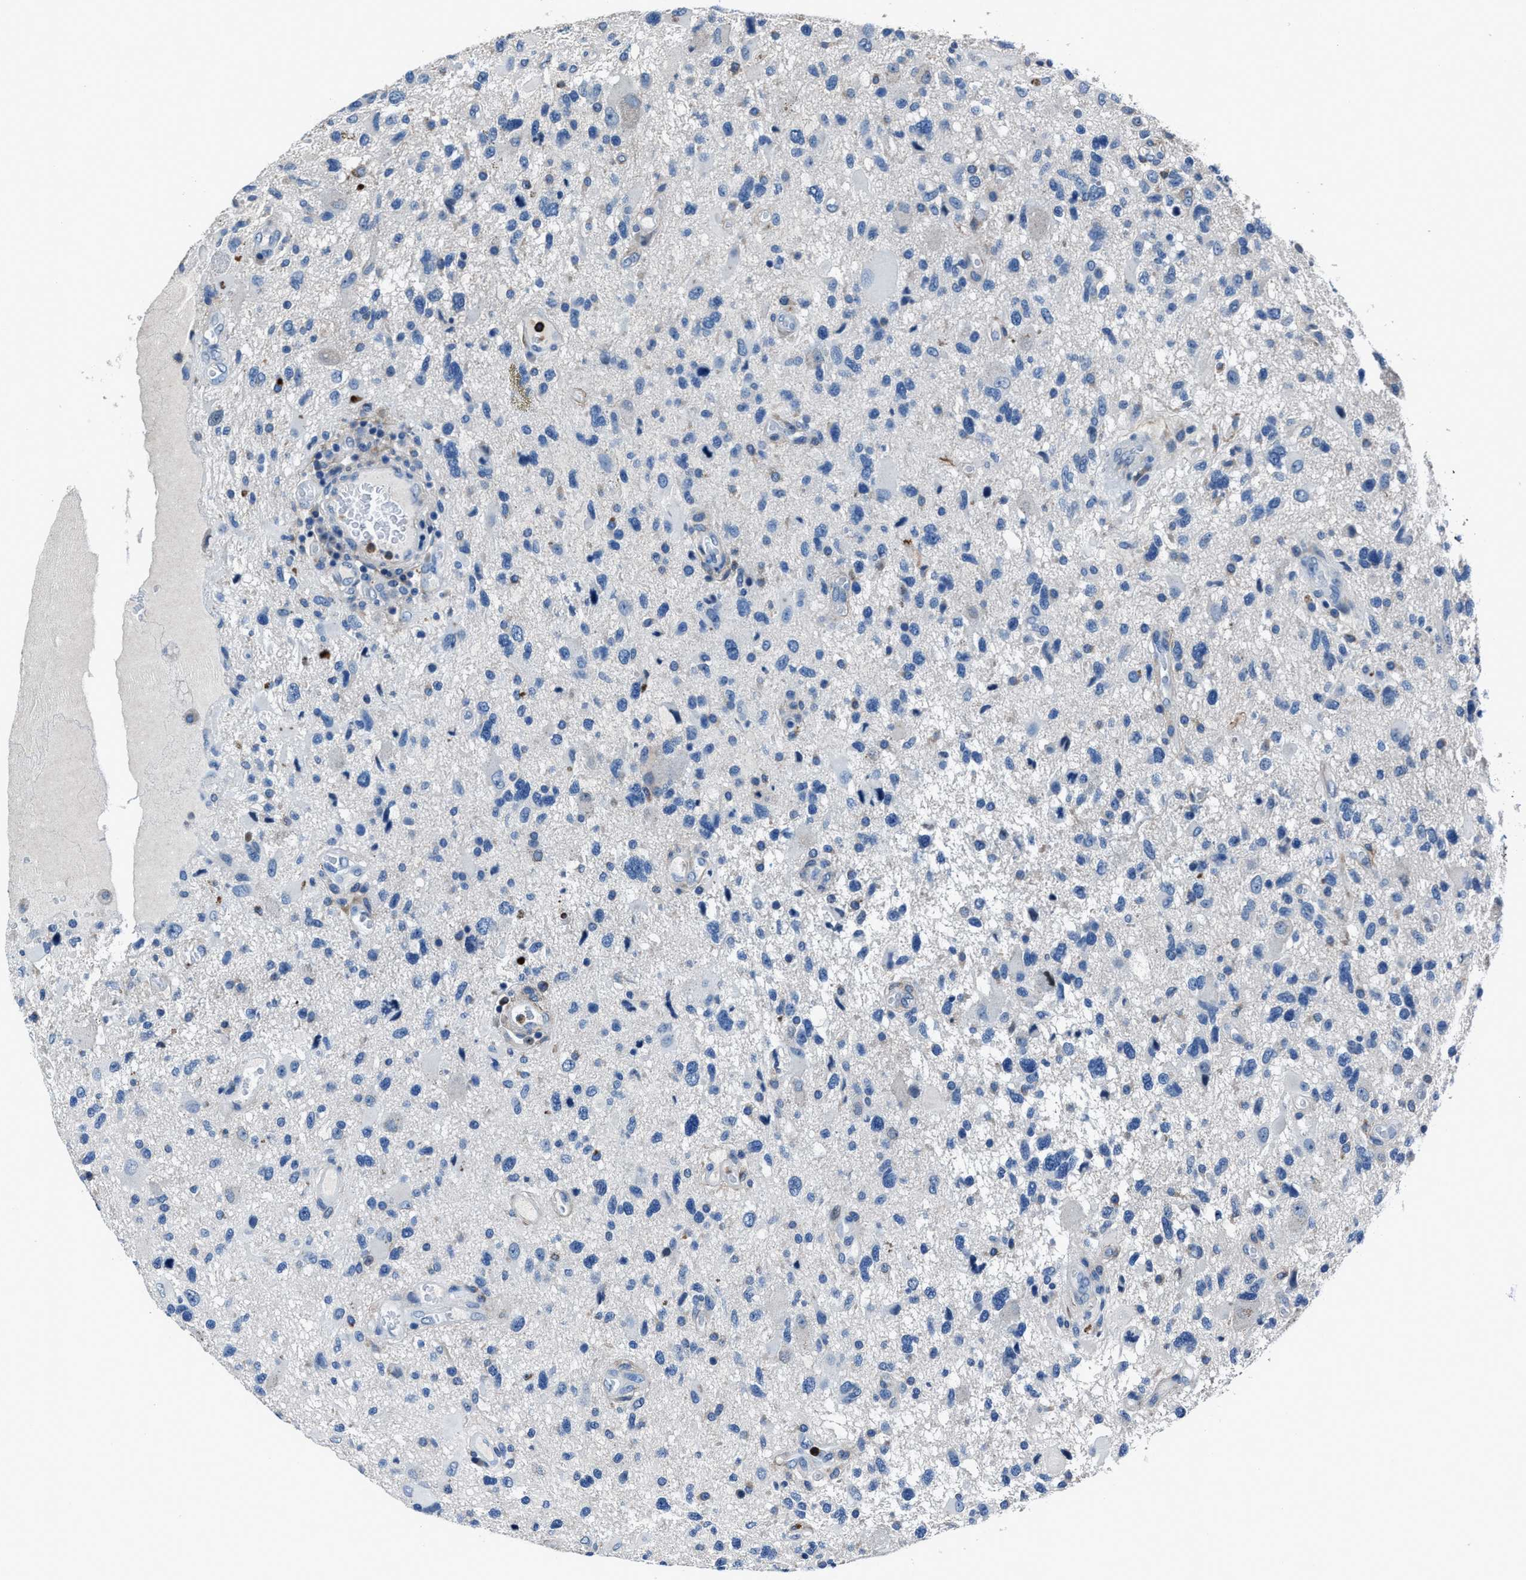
{"staining": {"intensity": "negative", "quantity": "none", "location": "none"}, "tissue": "glioma", "cell_type": "Tumor cells", "image_type": "cancer", "snomed": [{"axis": "morphology", "description": "Glioma, malignant, High grade"}, {"axis": "topography", "description": "Brain"}], "caption": "Human glioma stained for a protein using IHC demonstrates no positivity in tumor cells.", "gene": "FGL2", "patient": {"sex": "male", "age": 33}}